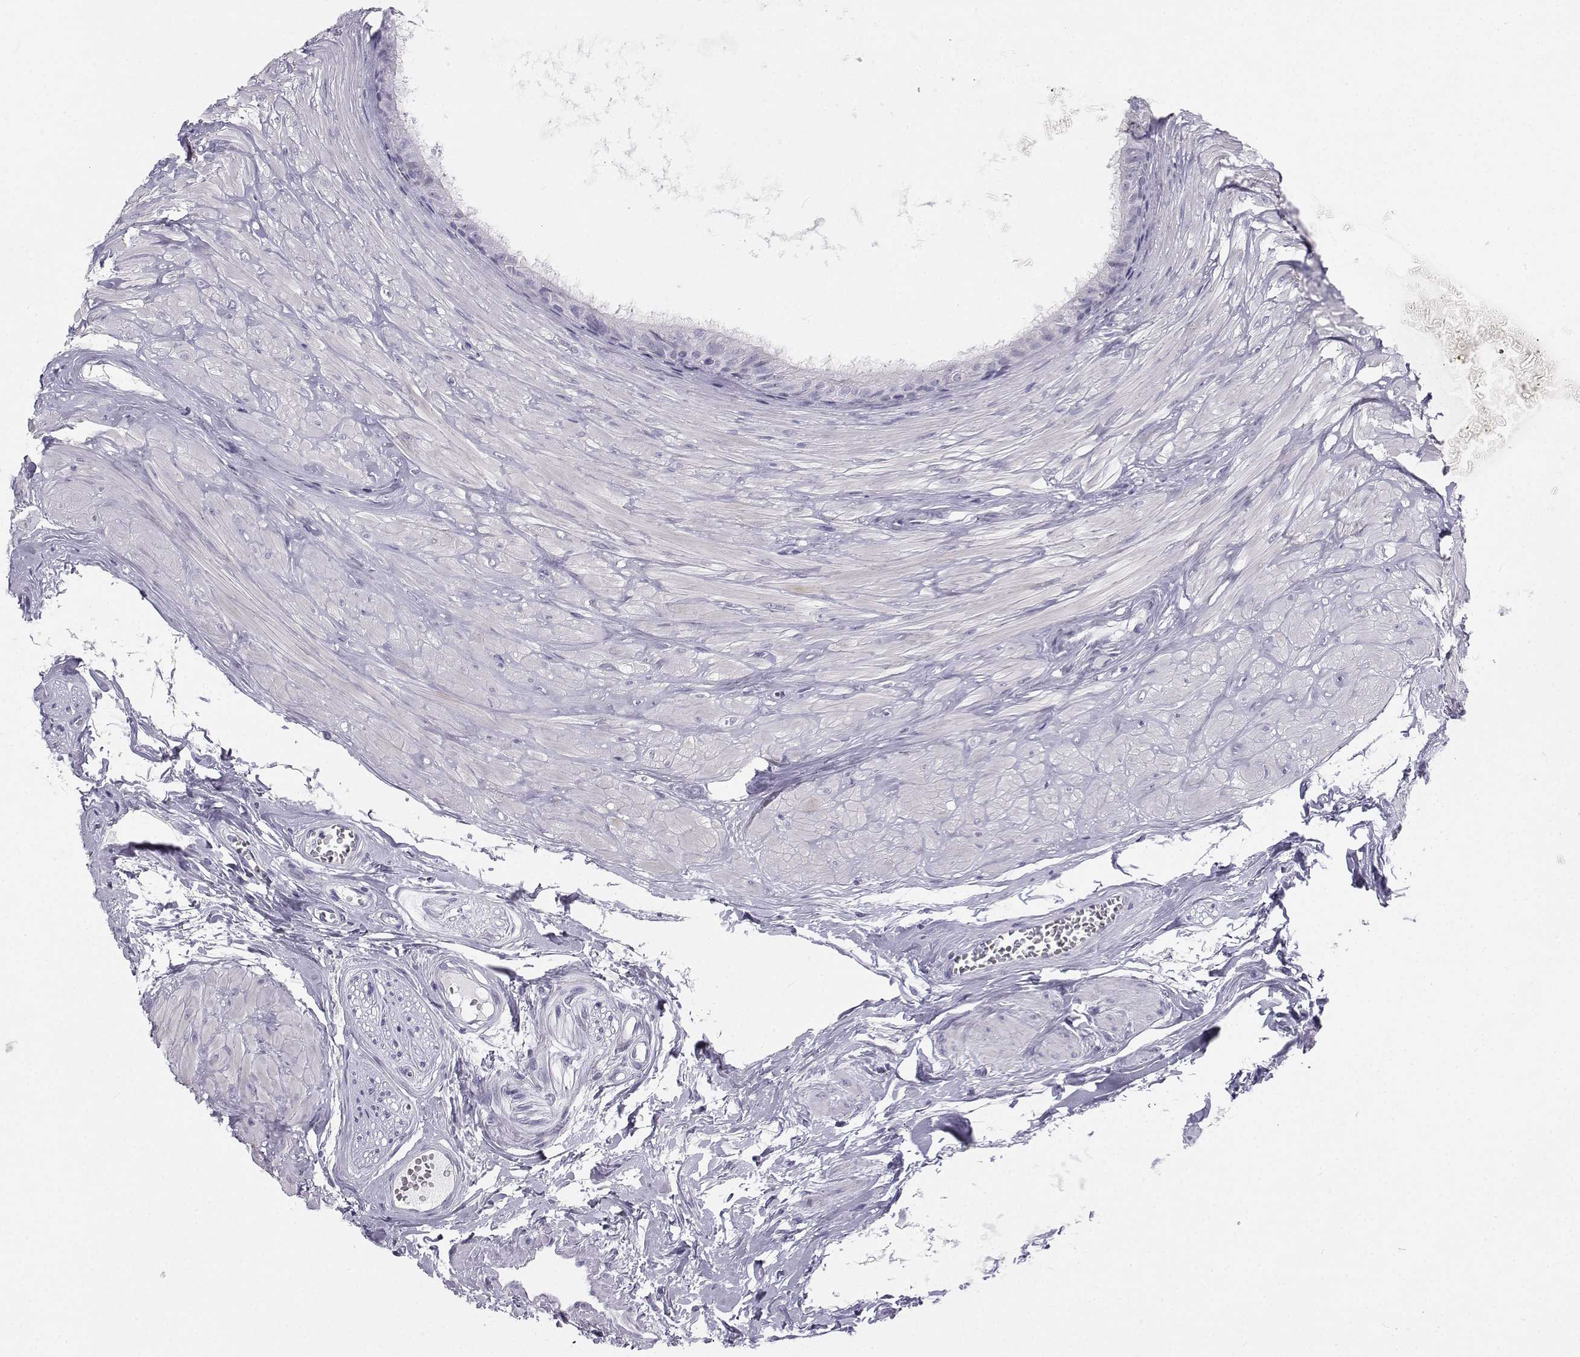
{"staining": {"intensity": "negative", "quantity": "none", "location": "none"}, "tissue": "epididymis", "cell_type": "Glandular cells", "image_type": "normal", "snomed": [{"axis": "morphology", "description": "Normal tissue, NOS"}, {"axis": "topography", "description": "Epididymis"}], "caption": "Glandular cells show no significant protein positivity in normal epididymis. (Brightfield microscopy of DAB IHC at high magnification).", "gene": "SYCE1", "patient": {"sex": "male", "age": 37}}